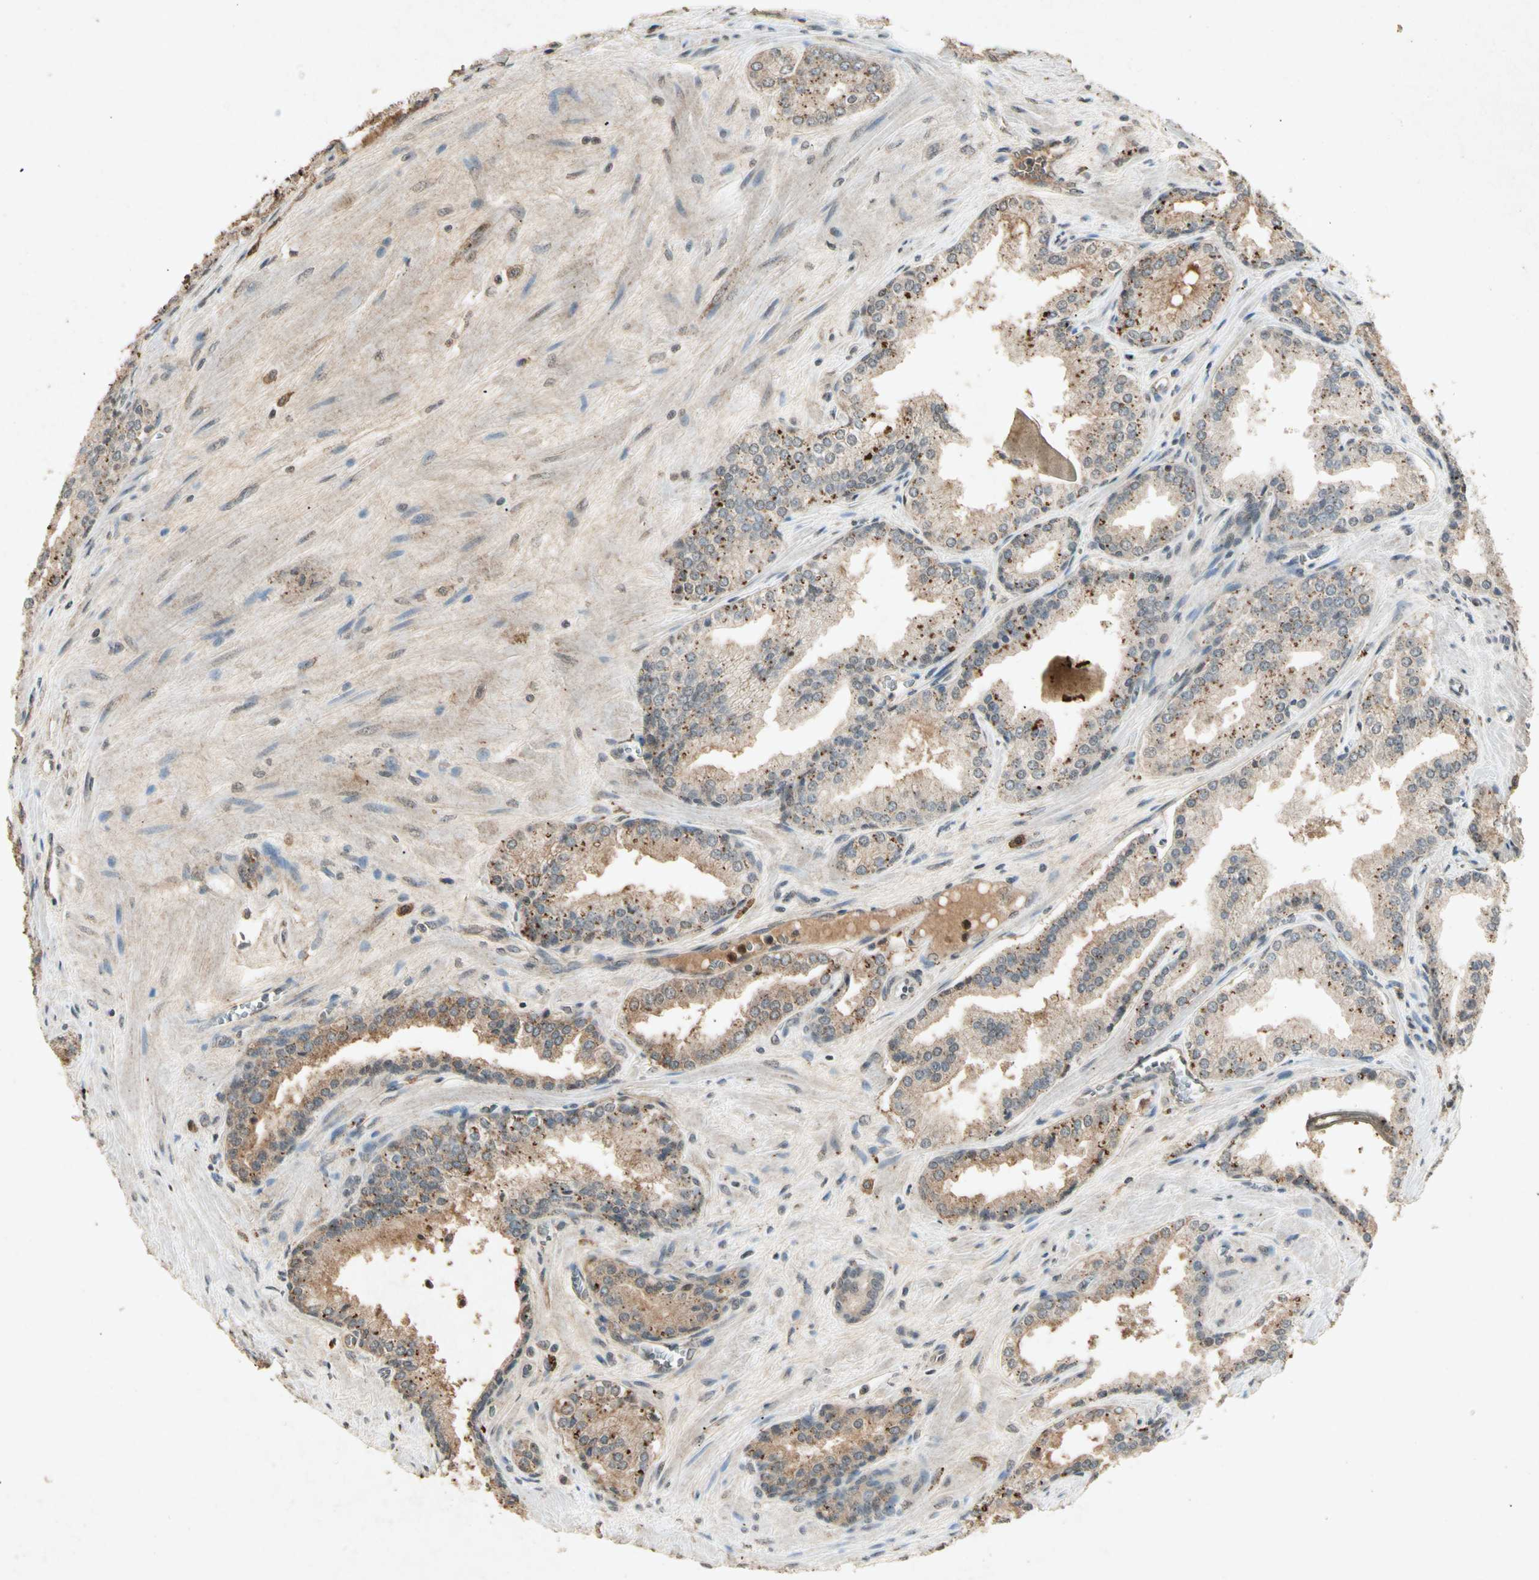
{"staining": {"intensity": "moderate", "quantity": ">75%", "location": "cytoplasmic/membranous"}, "tissue": "prostate cancer", "cell_type": "Tumor cells", "image_type": "cancer", "snomed": [{"axis": "morphology", "description": "Adenocarcinoma, Low grade"}, {"axis": "topography", "description": "Prostate"}], "caption": "Prostate cancer stained with immunohistochemistry demonstrates moderate cytoplasmic/membranous staining in about >75% of tumor cells. (IHC, brightfield microscopy, high magnification).", "gene": "CP", "patient": {"sex": "male", "age": 60}}